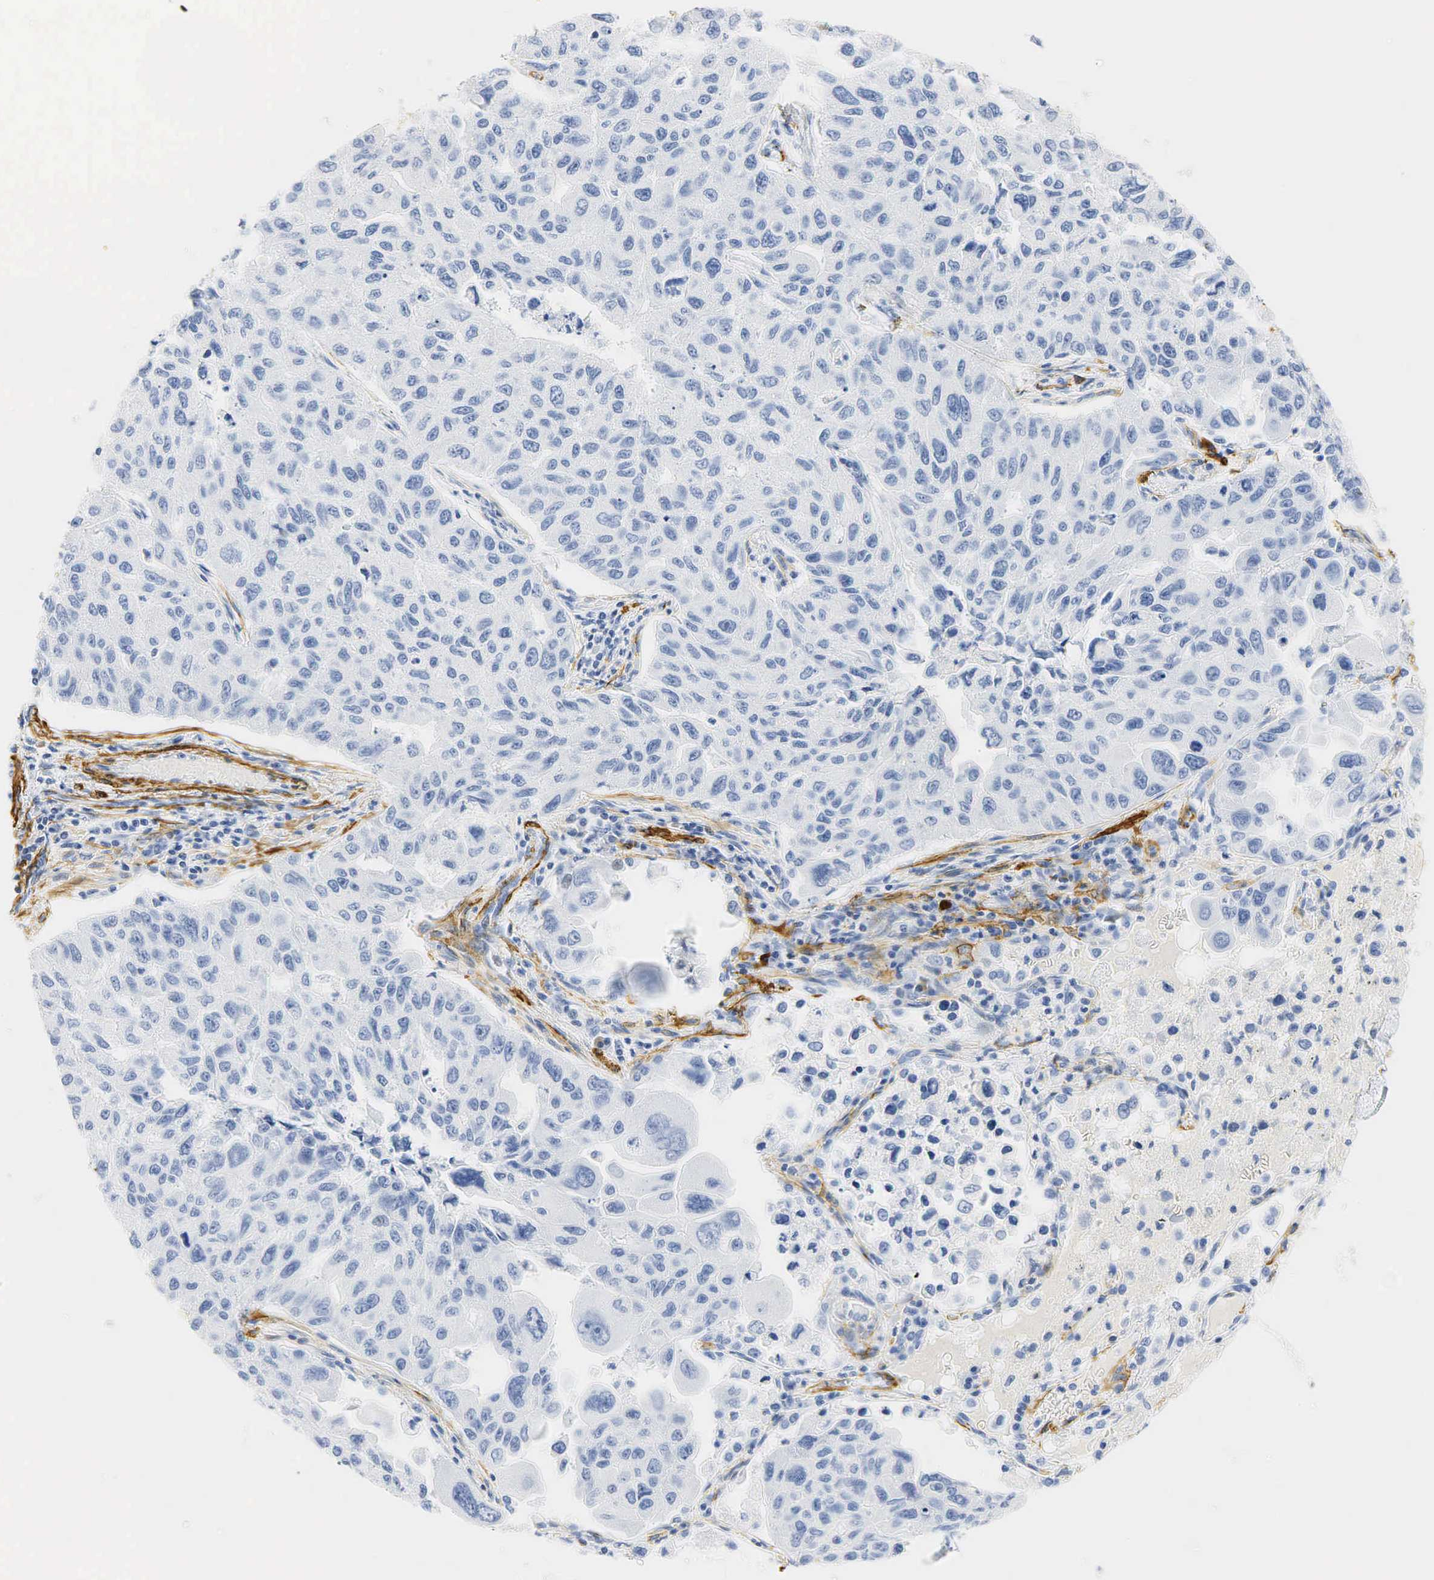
{"staining": {"intensity": "negative", "quantity": "none", "location": "none"}, "tissue": "lung cancer", "cell_type": "Tumor cells", "image_type": "cancer", "snomed": [{"axis": "morphology", "description": "Adenocarcinoma, NOS"}, {"axis": "topography", "description": "Lung"}], "caption": "A micrograph of human lung cancer (adenocarcinoma) is negative for staining in tumor cells.", "gene": "ACTA1", "patient": {"sex": "male", "age": 64}}